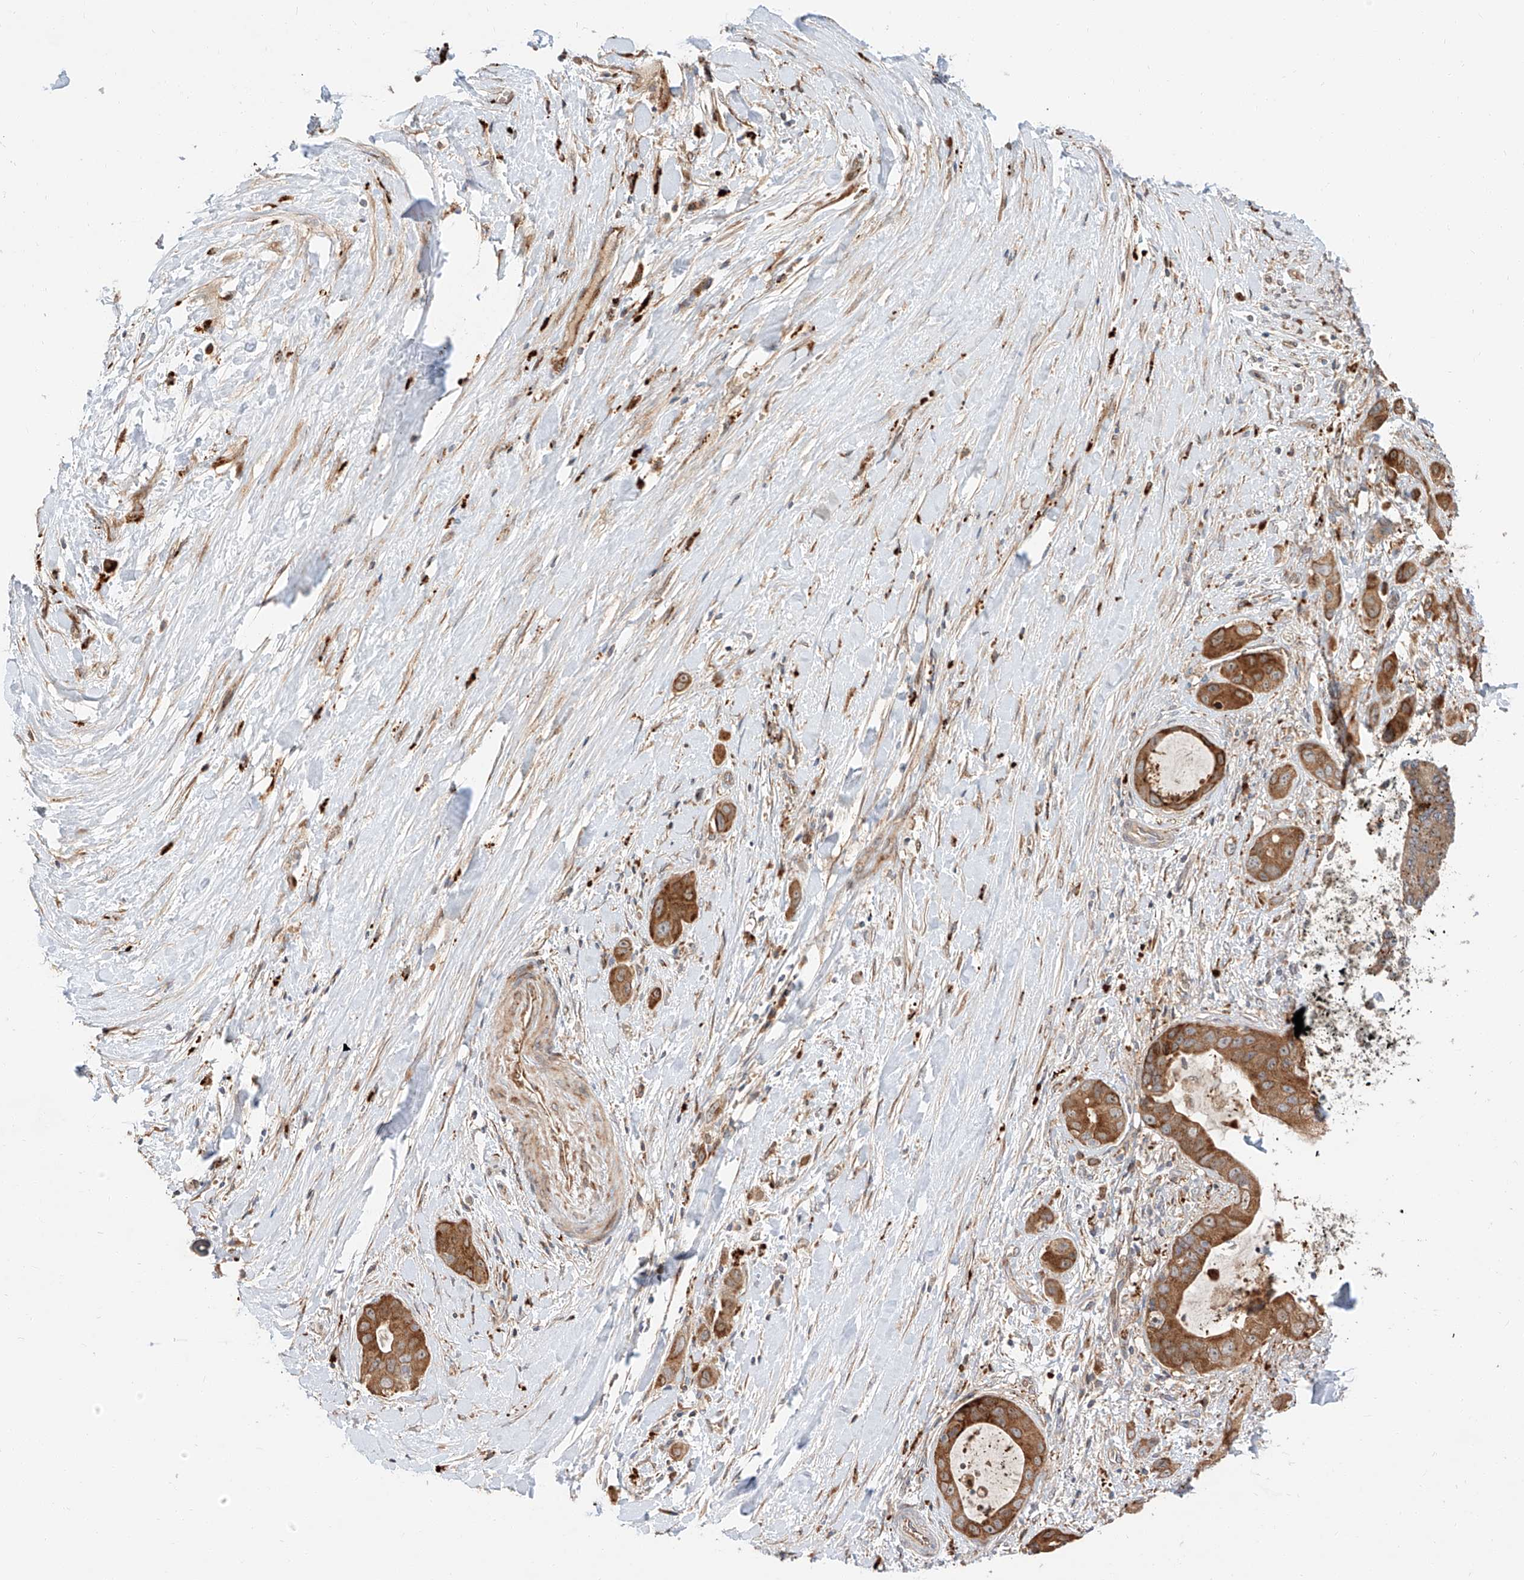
{"staining": {"intensity": "moderate", "quantity": ">75%", "location": "cytoplasmic/membranous"}, "tissue": "liver cancer", "cell_type": "Tumor cells", "image_type": "cancer", "snomed": [{"axis": "morphology", "description": "Cholangiocarcinoma"}, {"axis": "topography", "description": "Liver"}], "caption": "High-magnification brightfield microscopy of liver cholangiocarcinoma stained with DAB (brown) and counterstained with hematoxylin (blue). tumor cells exhibit moderate cytoplasmic/membranous positivity is present in about>75% of cells. (DAB (3,3'-diaminobenzidine) = brown stain, brightfield microscopy at high magnification).", "gene": "DIRAS3", "patient": {"sex": "female", "age": 52}}